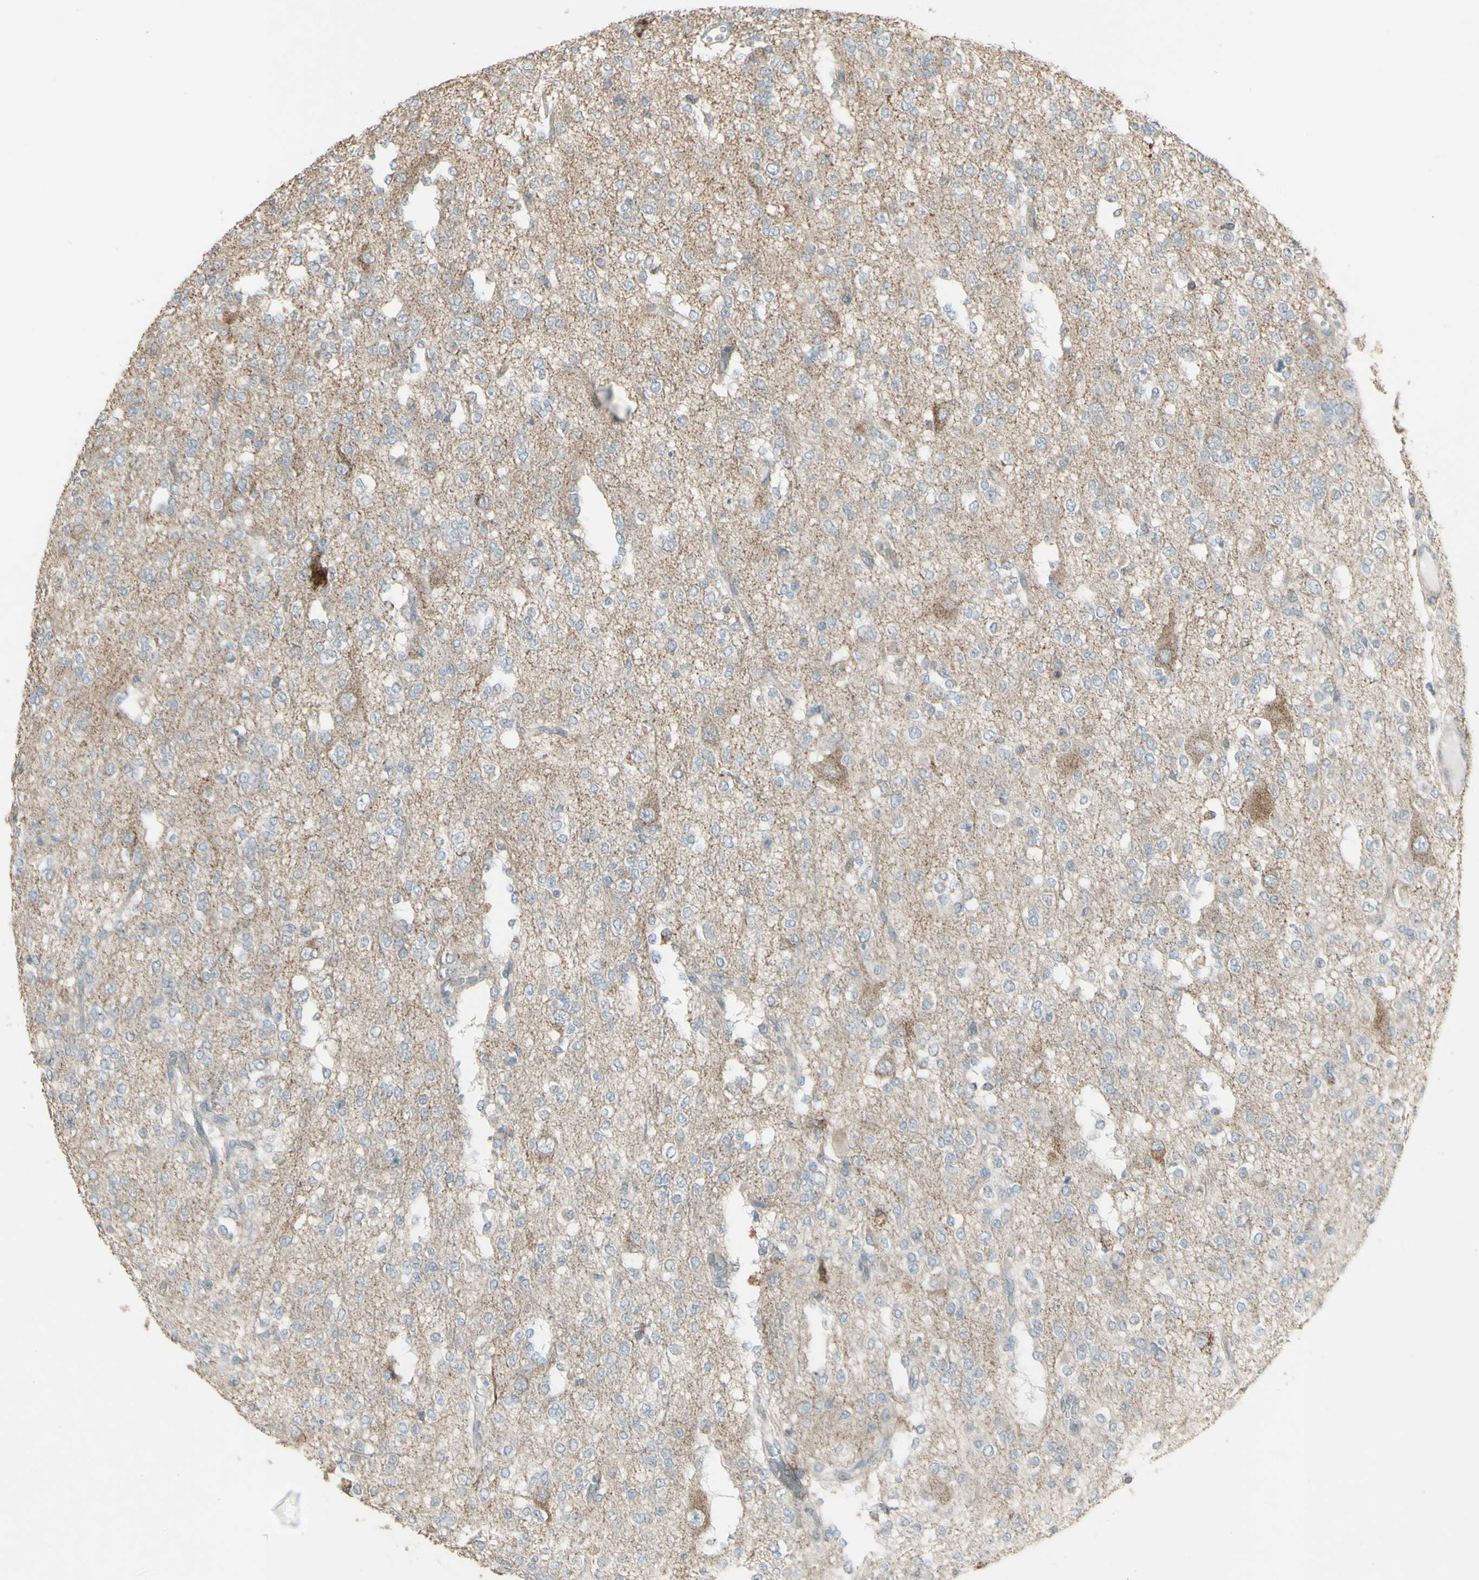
{"staining": {"intensity": "negative", "quantity": "none", "location": "none"}, "tissue": "glioma", "cell_type": "Tumor cells", "image_type": "cancer", "snomed": [{"axis": "morphology", "description": "Glioma, malignant, Low grade"}, {"axis": "topography", "description": "Brain"}], "caption": "Malignant glioma (low-grade) was stained to show a protein in brown. There is no significant expression in tumor cells.", "gene": "FXYD3", "patient": {"sex": "male", "age": 38}}